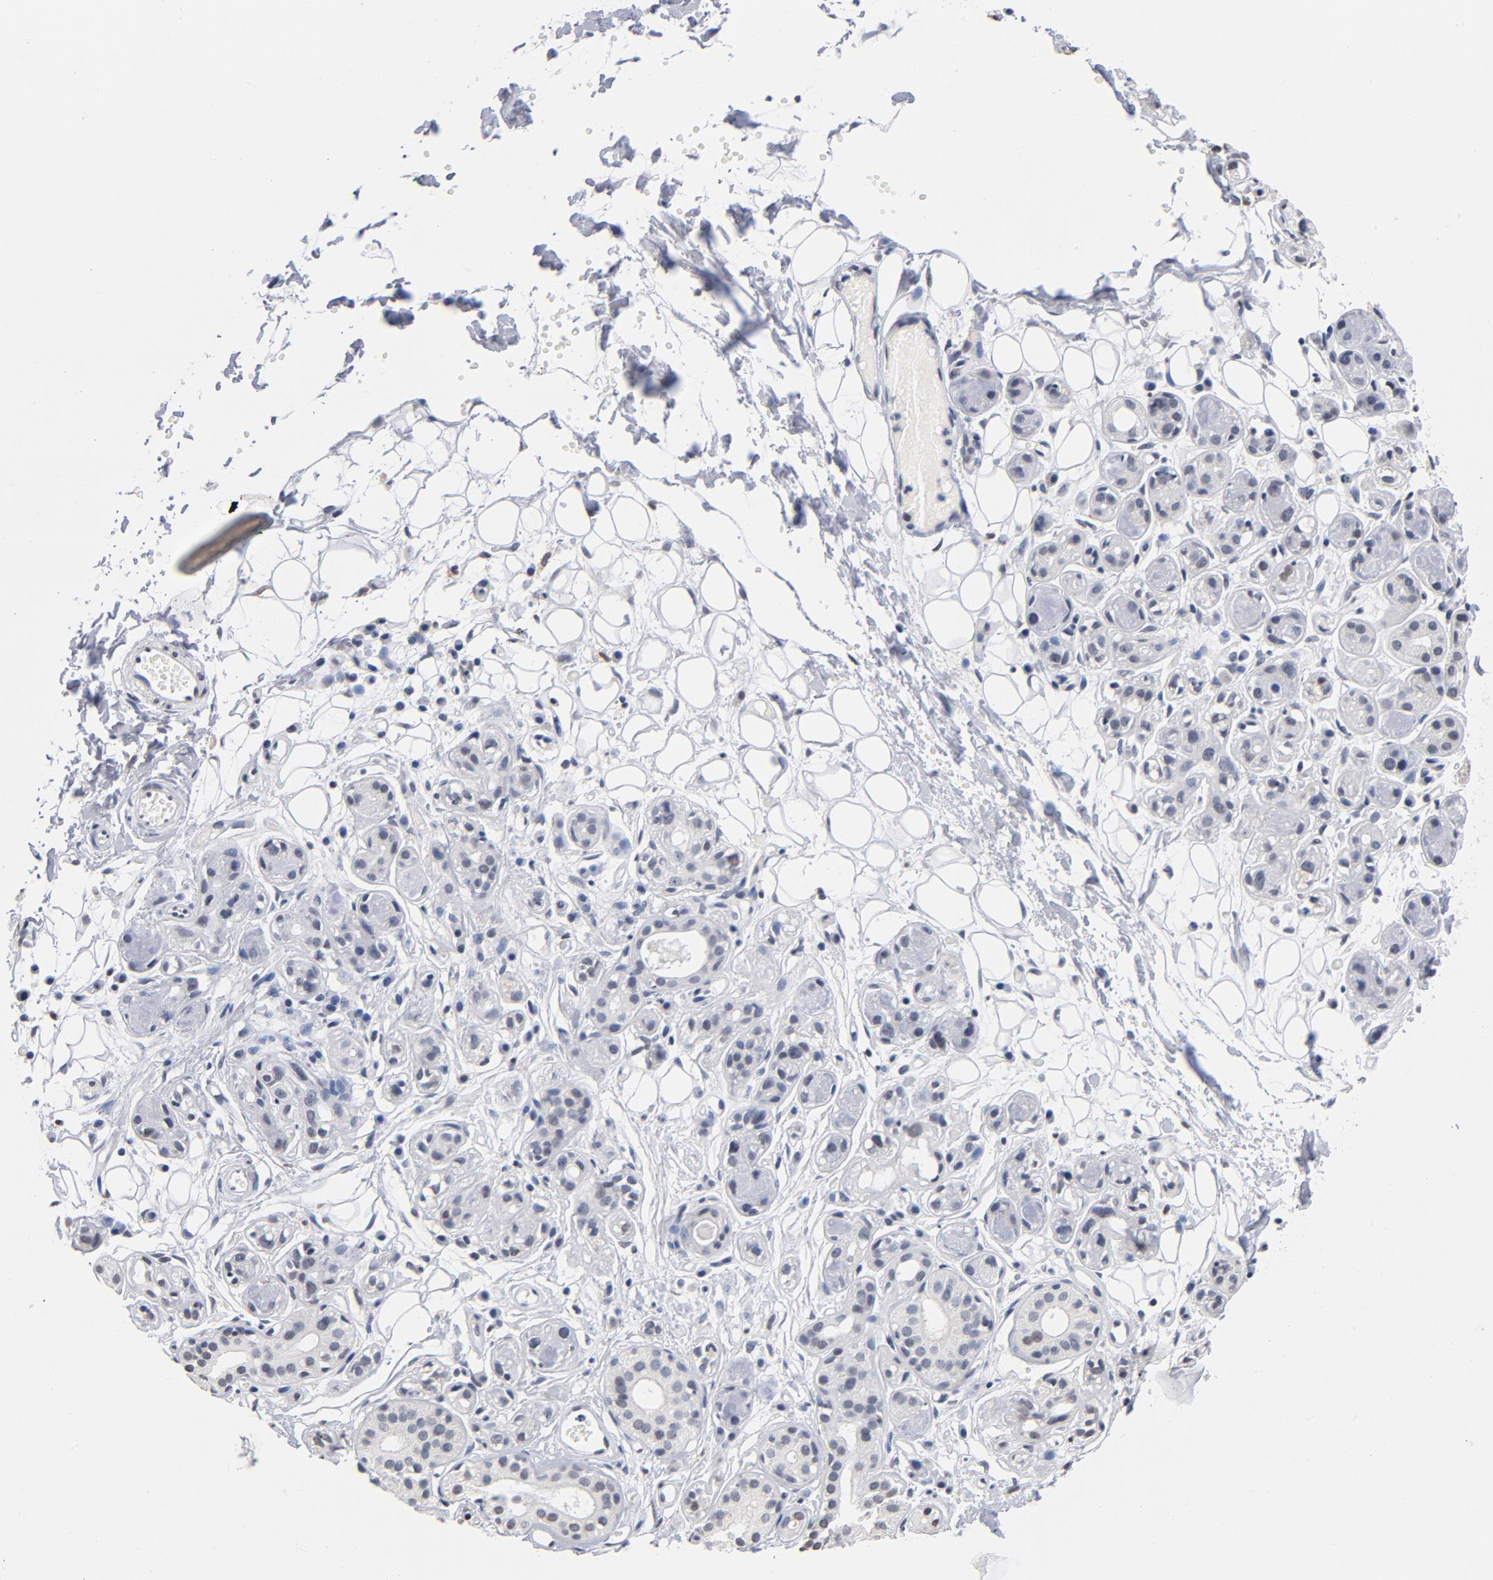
{"staining": {"intensity": "negative", "quantity": "none", "location": "none"}, "tissue": "salivary gland", "cell_type": "Glandular cells", "image_type": "normal", "snomed": [{"axis": "morphology", "description": "Normal tissue, NOS"}, {"axis": "topography", "description": "Salivary gland"}], "caption": "The immunohistochemistry micrograph has no significant positivity in glandular cells of salivary gland. (Brightfield microscopy of DAB immunohistochemistry at high magnification).", "gene": "RBM3", "patient": {"sex": "male", "age": 54}}